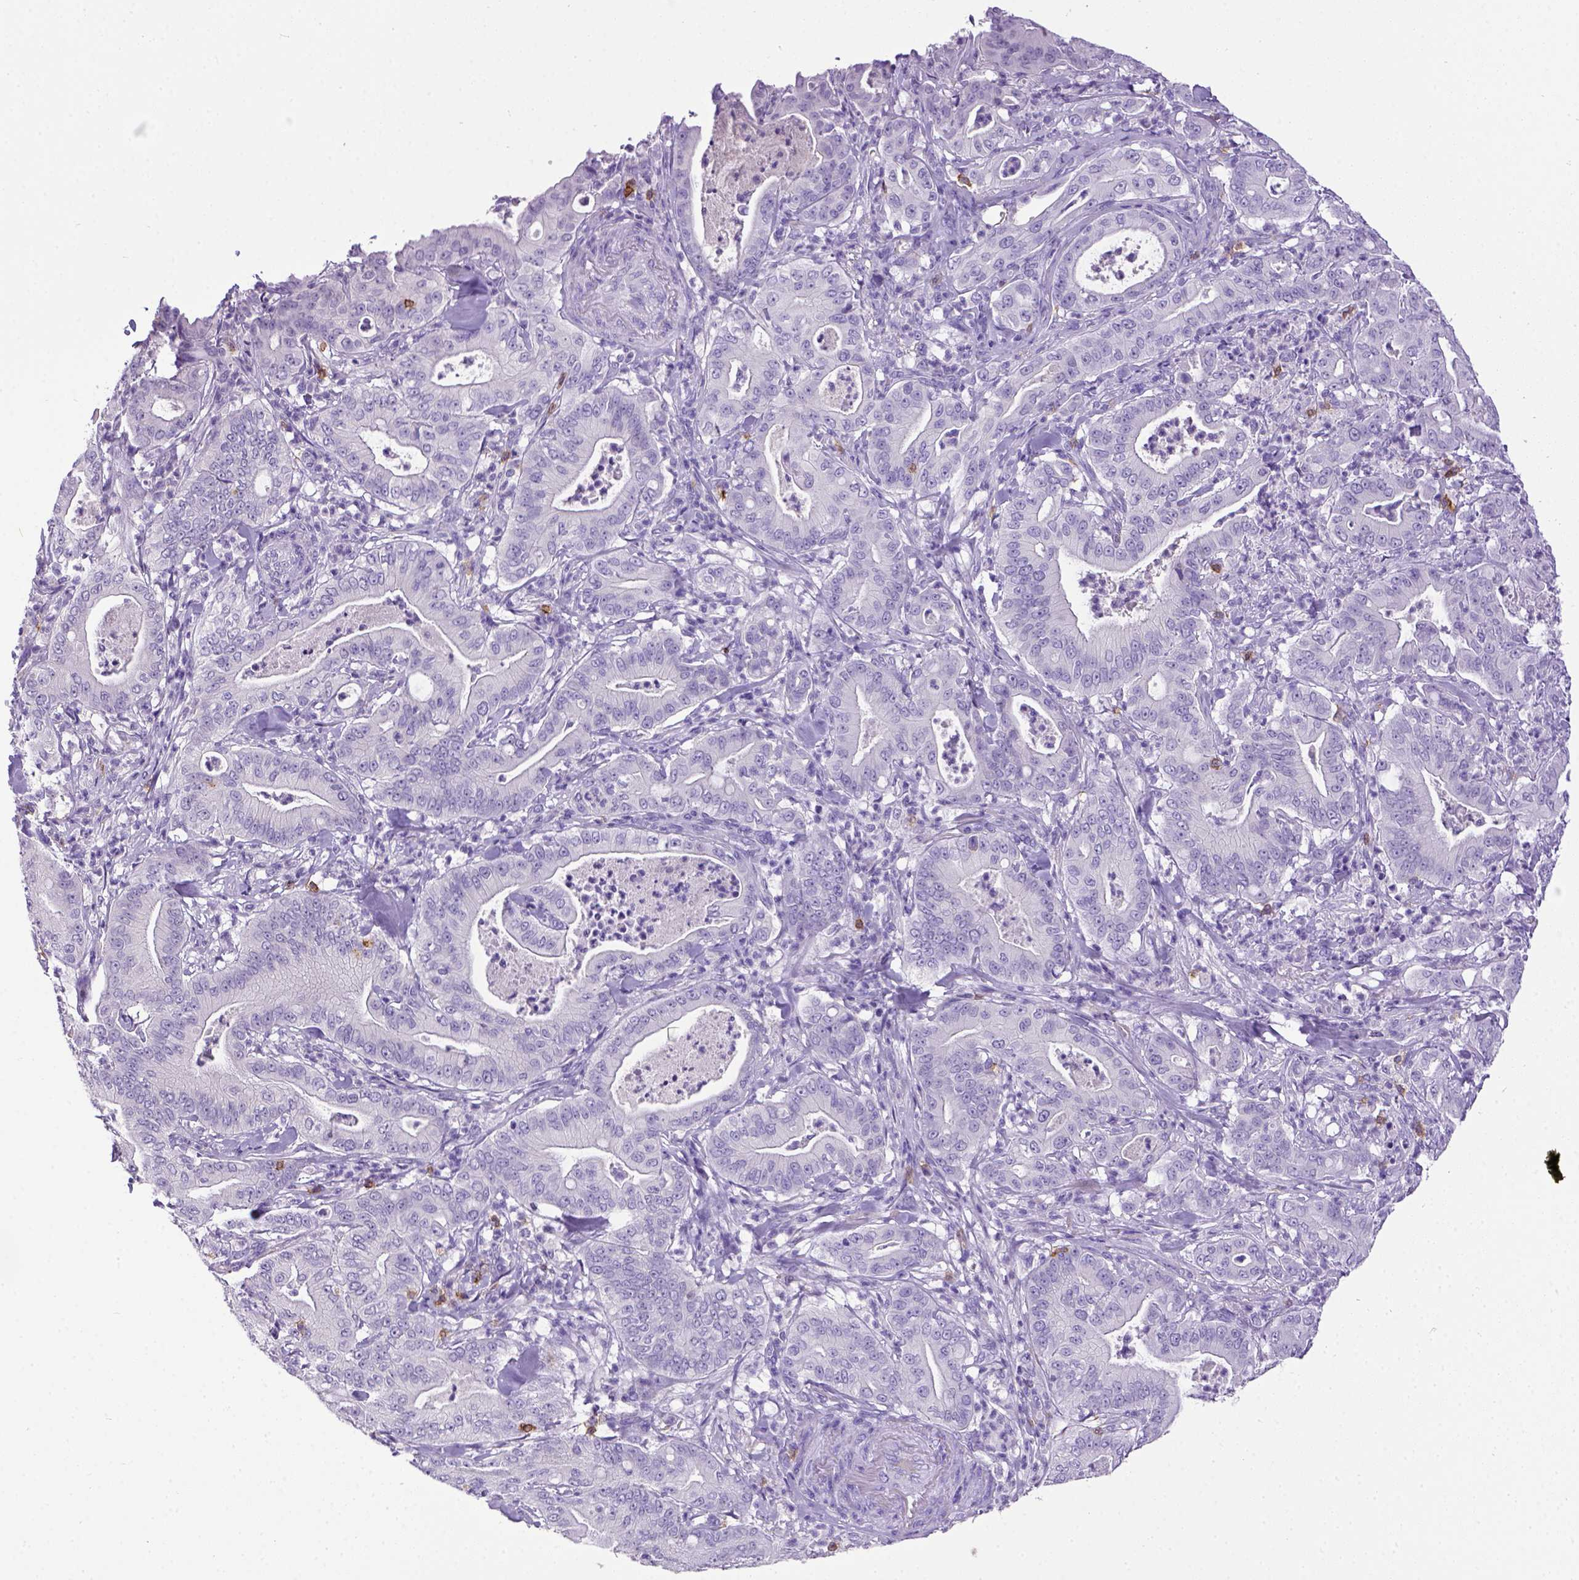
{"staining": {"intensity": "negative", "quantity": "none", "location": "none"}, "tissue": "pancreatic cancer", "cell_type": "Tumor cells", "image_type": "cancer", "snomed": [{"axis": "morphology", "description": "Adenocarcinoma, NOS"}, {"axis": "topography", "description": "Pancreas"}], "caption": "Immunohistochemistry (IHC) photomicrograph of pancreatic cancer stained for a protein (brown), which reveals no staining in tumor cells. (DAB (3,3'-diaminobenzidine) immunohistochemistry (IHC) visualized using brightfield microscopy, high magnification).", "gene": "CD3E", "patient": {"sex": "male", "age": 71}}